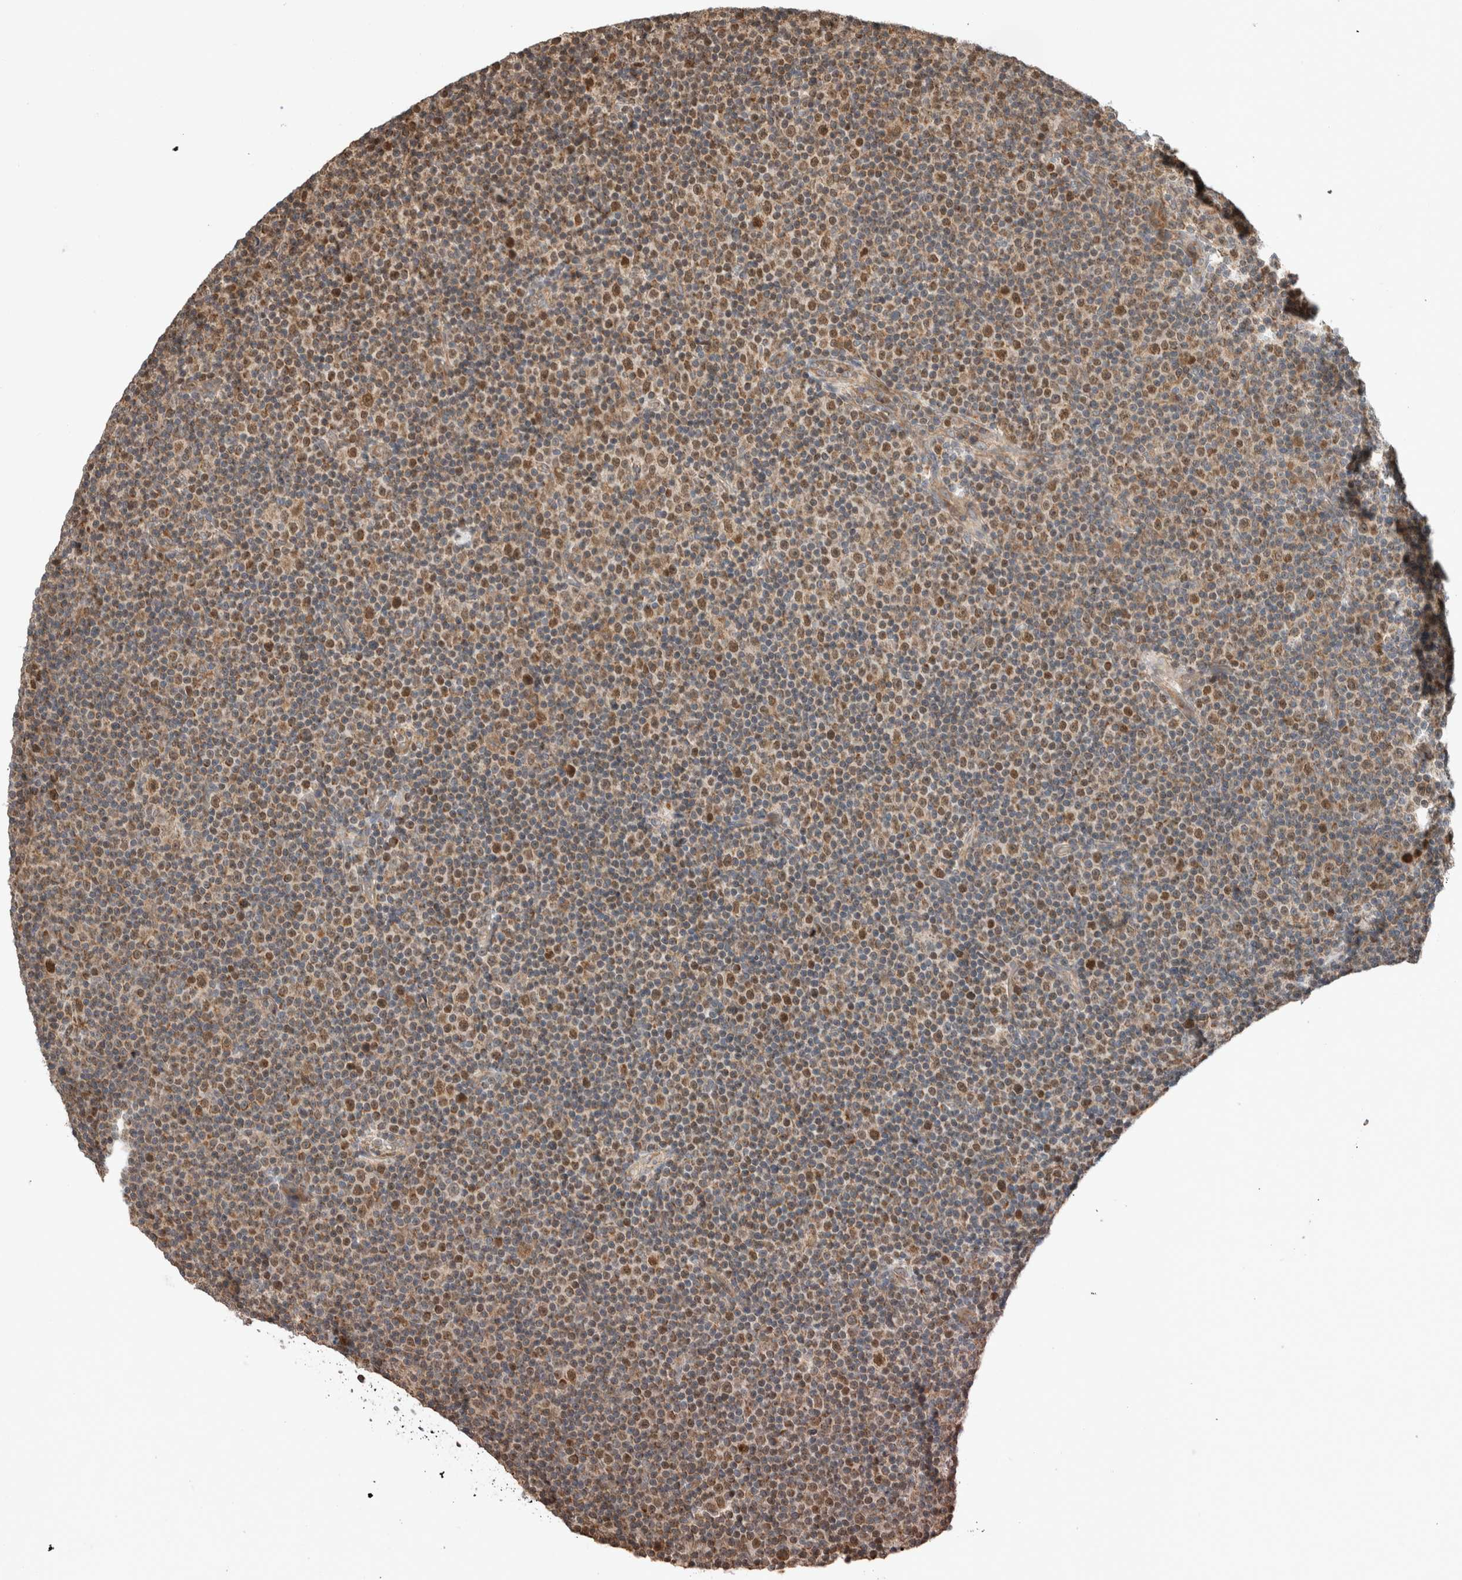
{"staining": {"intensity": "moderate", "quantity": "25%-75%", "location": "cytoplasmic/membranous,nuclear"}, "tissue": "lymphoma", "cell_type": "Tumor cells", "image_type": "cancer", "snomed": [{"axis": "morphology", "description": "Malignant lymphoma, non-Hodgkin's type, Low grade"}, {"axis": "topography", "description": "Lymph node"}], "caption": "Protein expression analysis of human malignant lymphoma, non-Hodgkin's type (low-grade) reveals moderate cytoplasmic/membranous and nuclear expression in about 25%-75% of tumor cells. (Stains: DAB in brown, nuclei in blue, Microscopy: brightfield microscopy at high magnification).", "gene": "GINS4", "patient": {"sex": "female", "age": 67}}